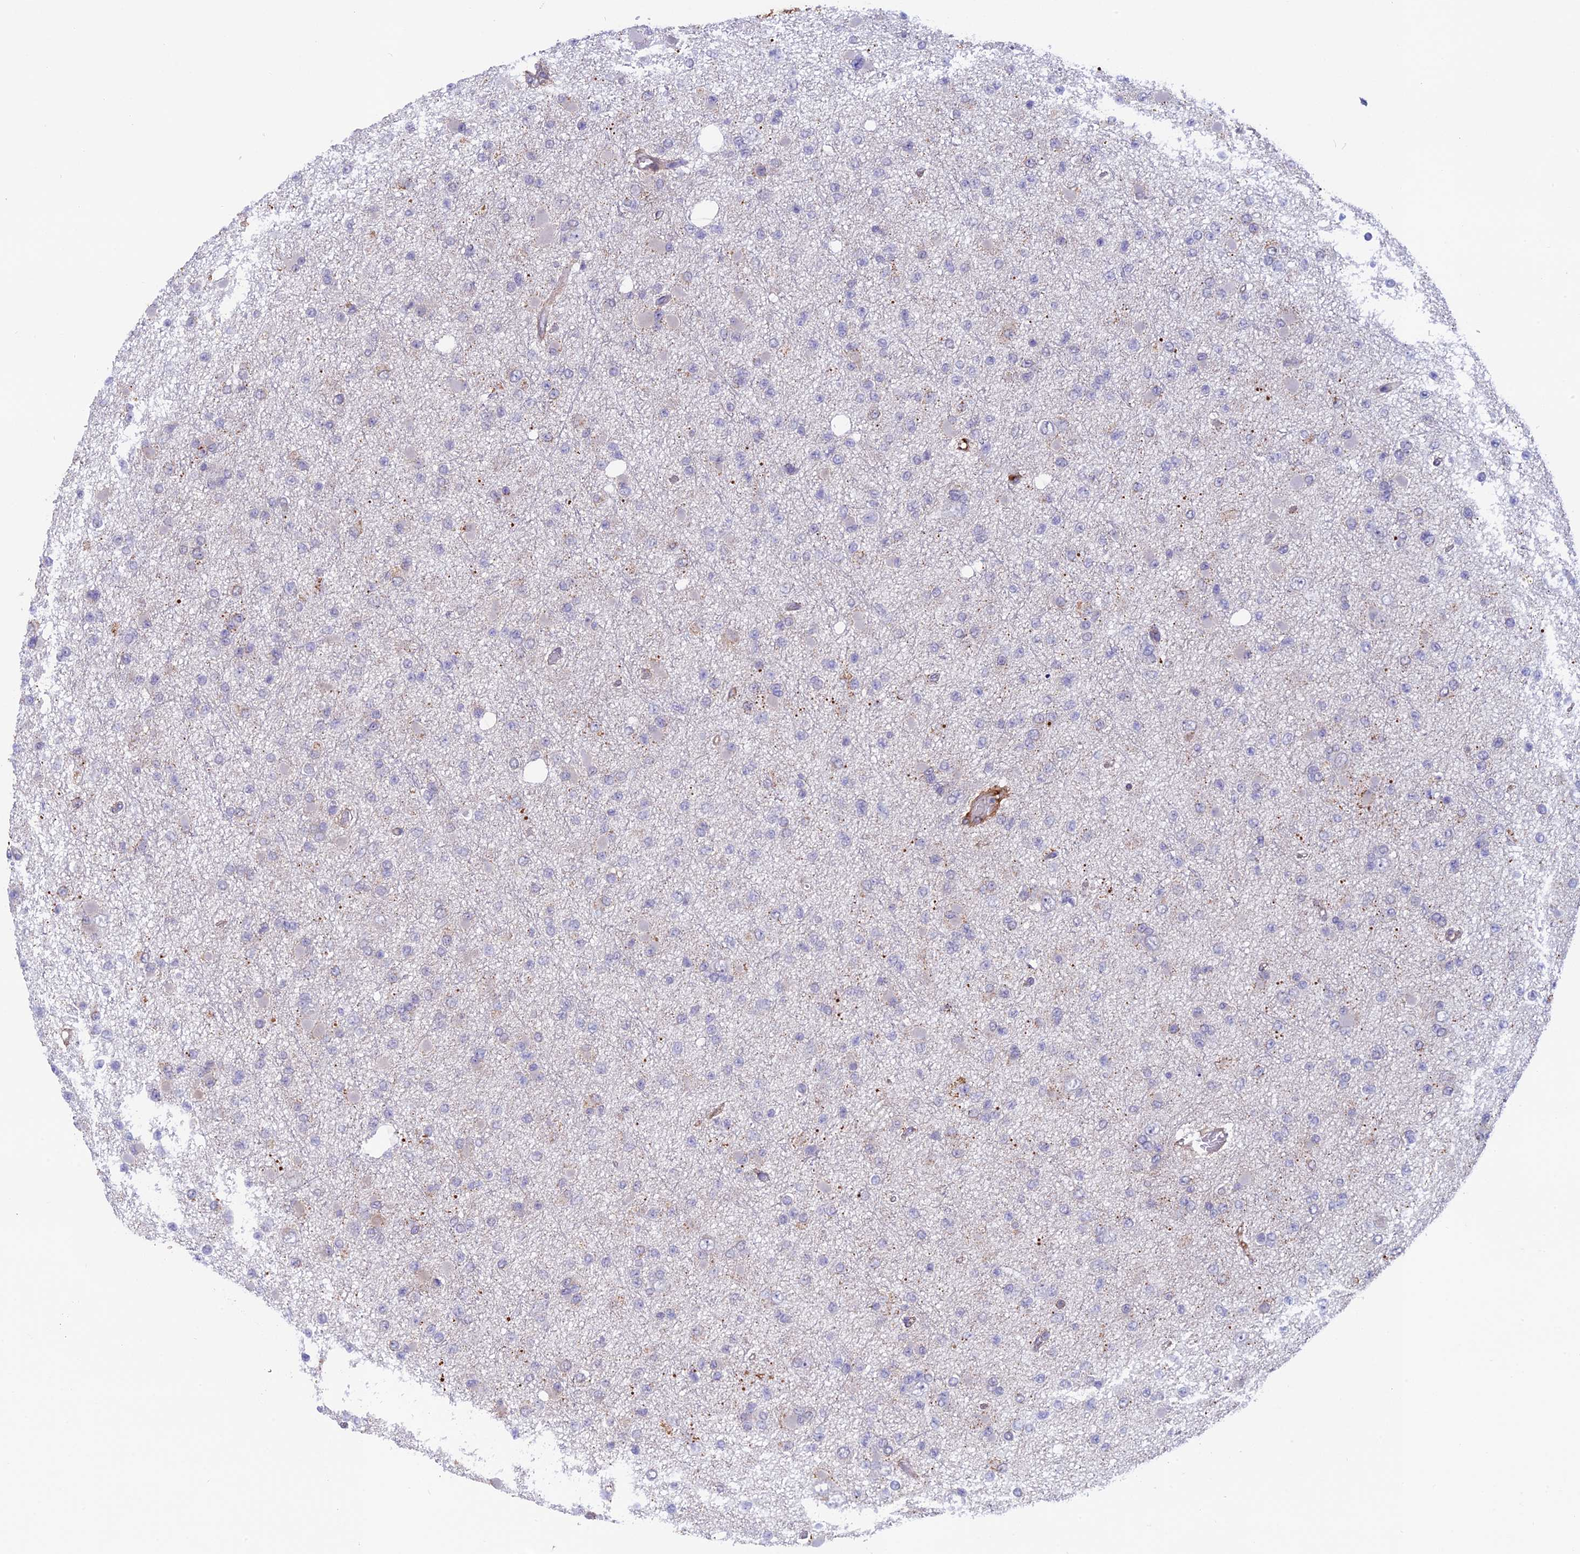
{"staining": {"intensity": "negative", "quantity": "none", "location": "none"}, "tissue": "glioma", "cell_type": "Tumor cells", "image_type": "cancer", "snomed": [{"axis": "morphology", "description": "Glioma, malignant, Low grade"}, {"axis": "topography", "description": "Brain"}], "caption": "Tumor cells are negative for brown protein staining in malignant glioma (low-grade). (DAB immunohistochemistry (IHC) with hematoxylin counter stain).", "gene": "COL4A3", "patient": {"sex": "female", "age": 22}}